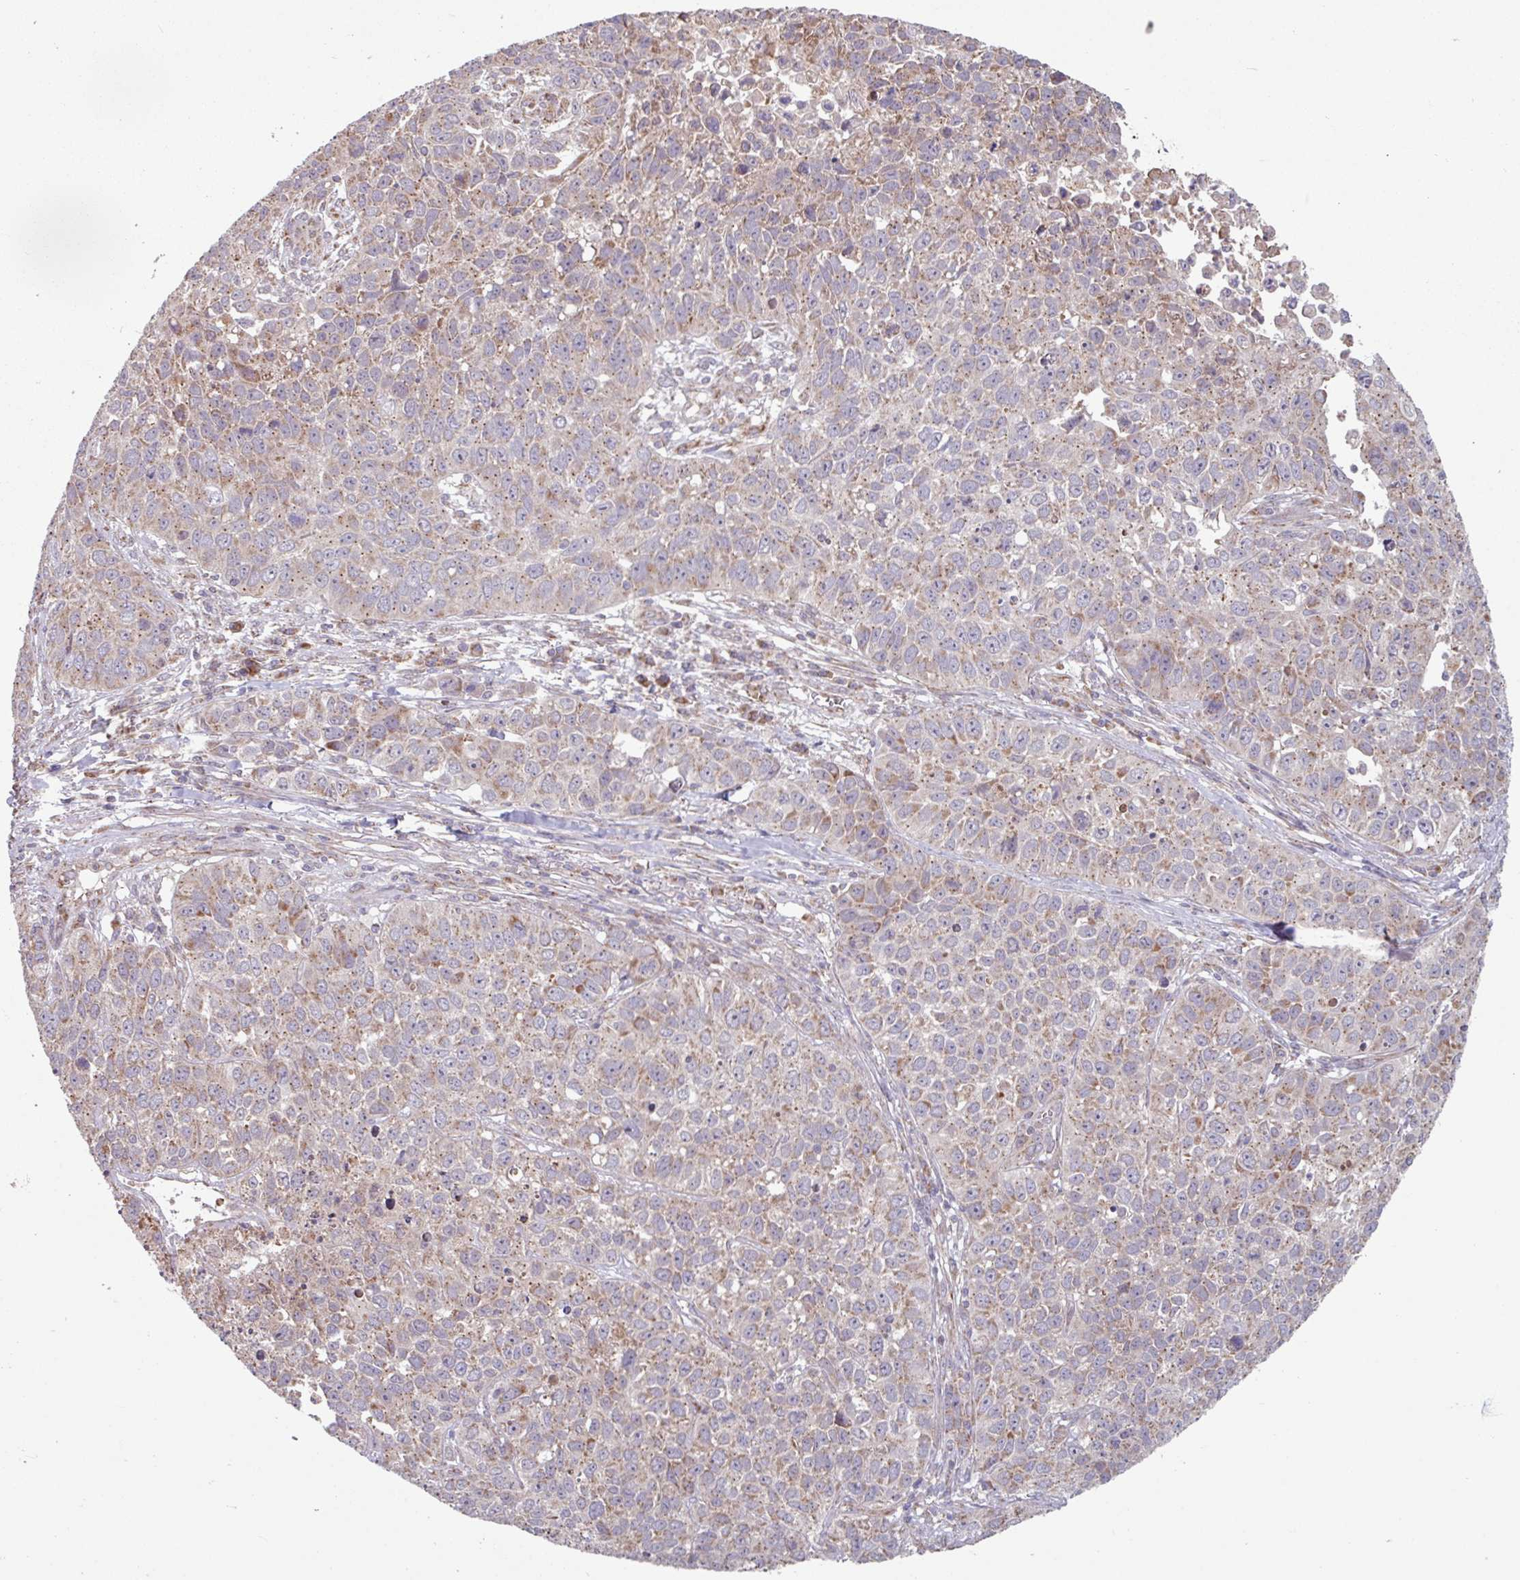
{"staining": {"intensity": "weak", "quantity": ">75%", "location": "cytoplasmic/membranous"}, "tissue": "lung cancer", "cell_type": "Tumor cells", "image_type": "cancer", "snomed": [{"axis": "morphology", "description": "Squamous cell carcinoma, NOS"}, {"axis": "topography", "description": "Lung"}], "caption": "High-power microscopy captured an IHC image of lung cancer (squamous cell carcinoma), revealing weak cytoplasmic/membranous positivity in approximately >75% of tumor cells.", "gene": "COX7C", "patient": {"sex": "male", "age": 76}}